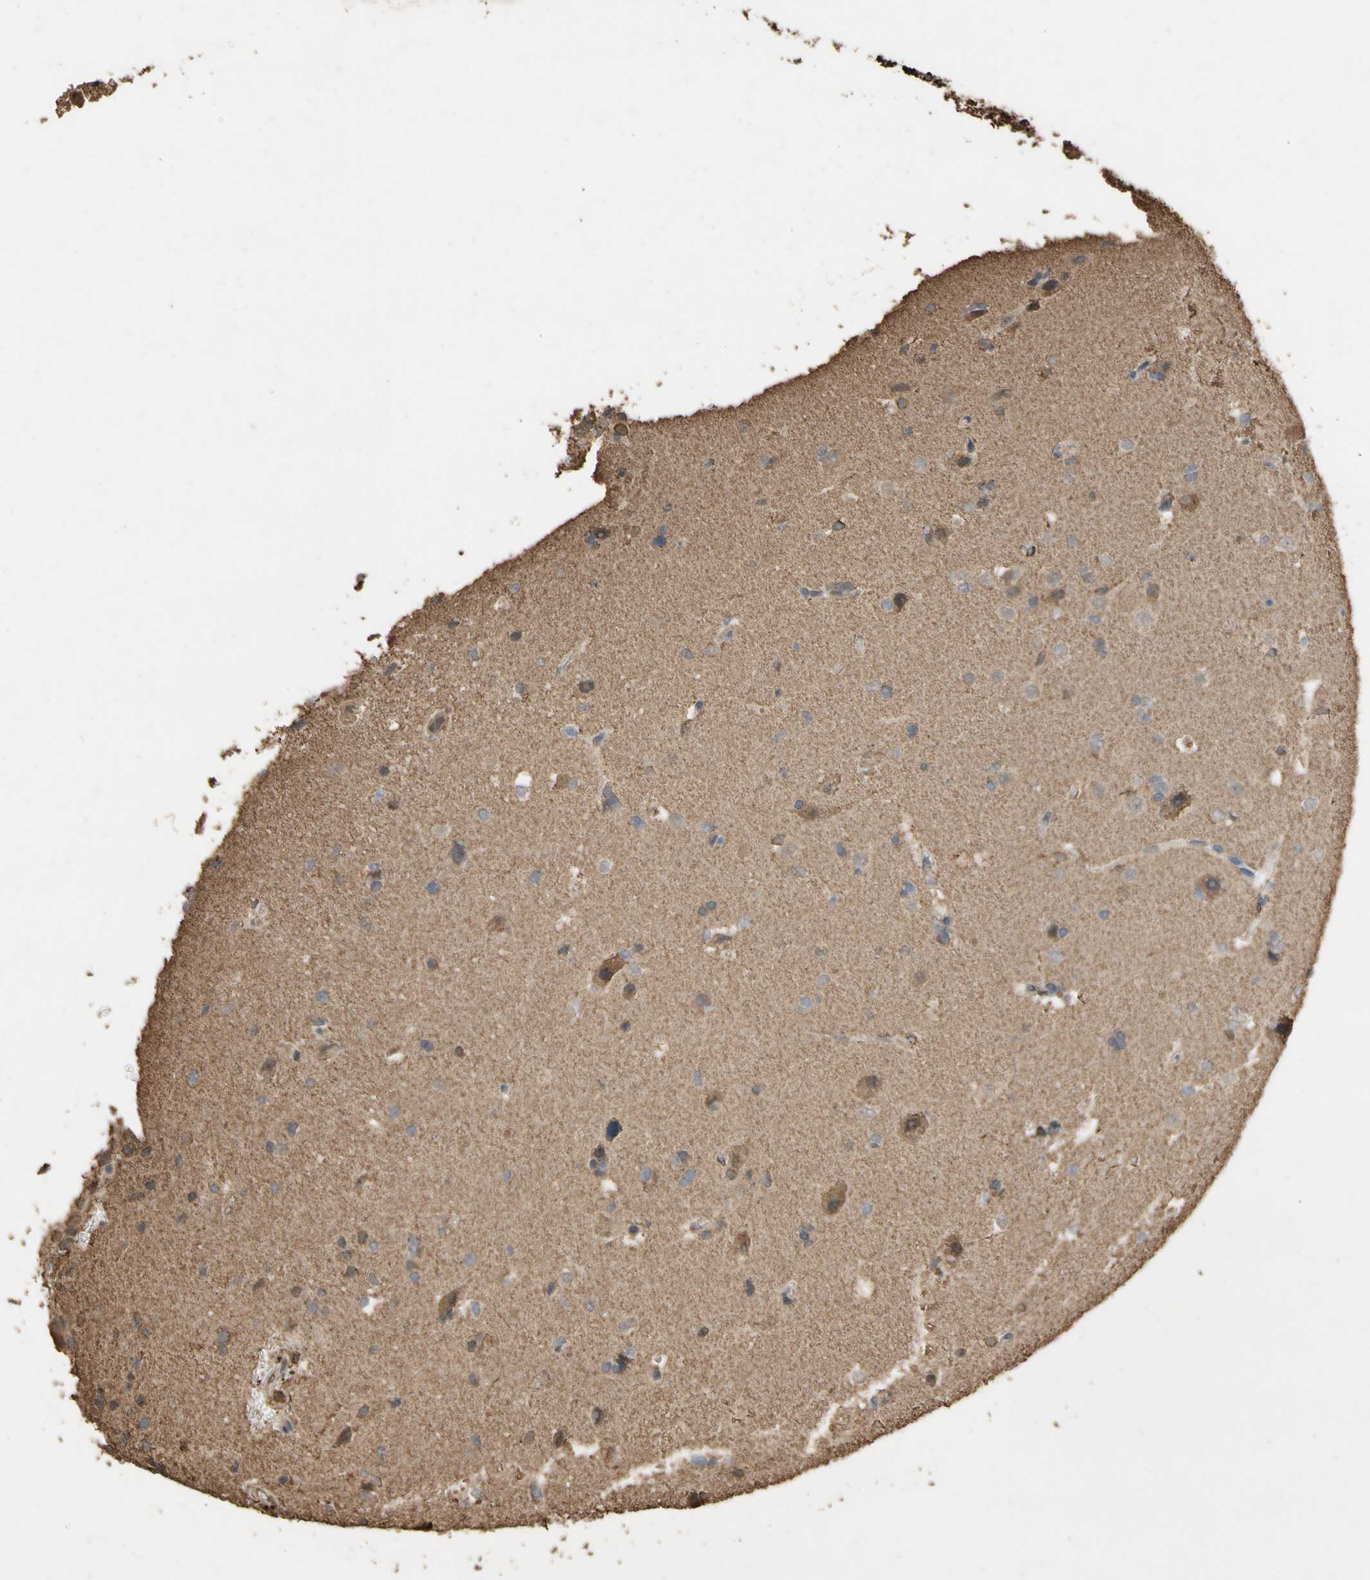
{"staining": {"intensity": "weak", "quantity": ">75%", "location": "cytoplasmic/membranous"}, "tissue": "glioma", "cell_type": "Tumor cells", "image_type": "cancer", "snomed": [{"axis": "morphology", "description": "Glioma, malignant, Low grade"}, {"axis": "topography", "description": "Brain"}], "caption": "This is a photomicrograph of immunohistochemistry staining of malignant low-grade glioma, which shows weak staining in the cytoplasmic/membranous of tumor cells.", "gene": "TNFSF13B", "patient": {"sex": "female", "age": 37}}